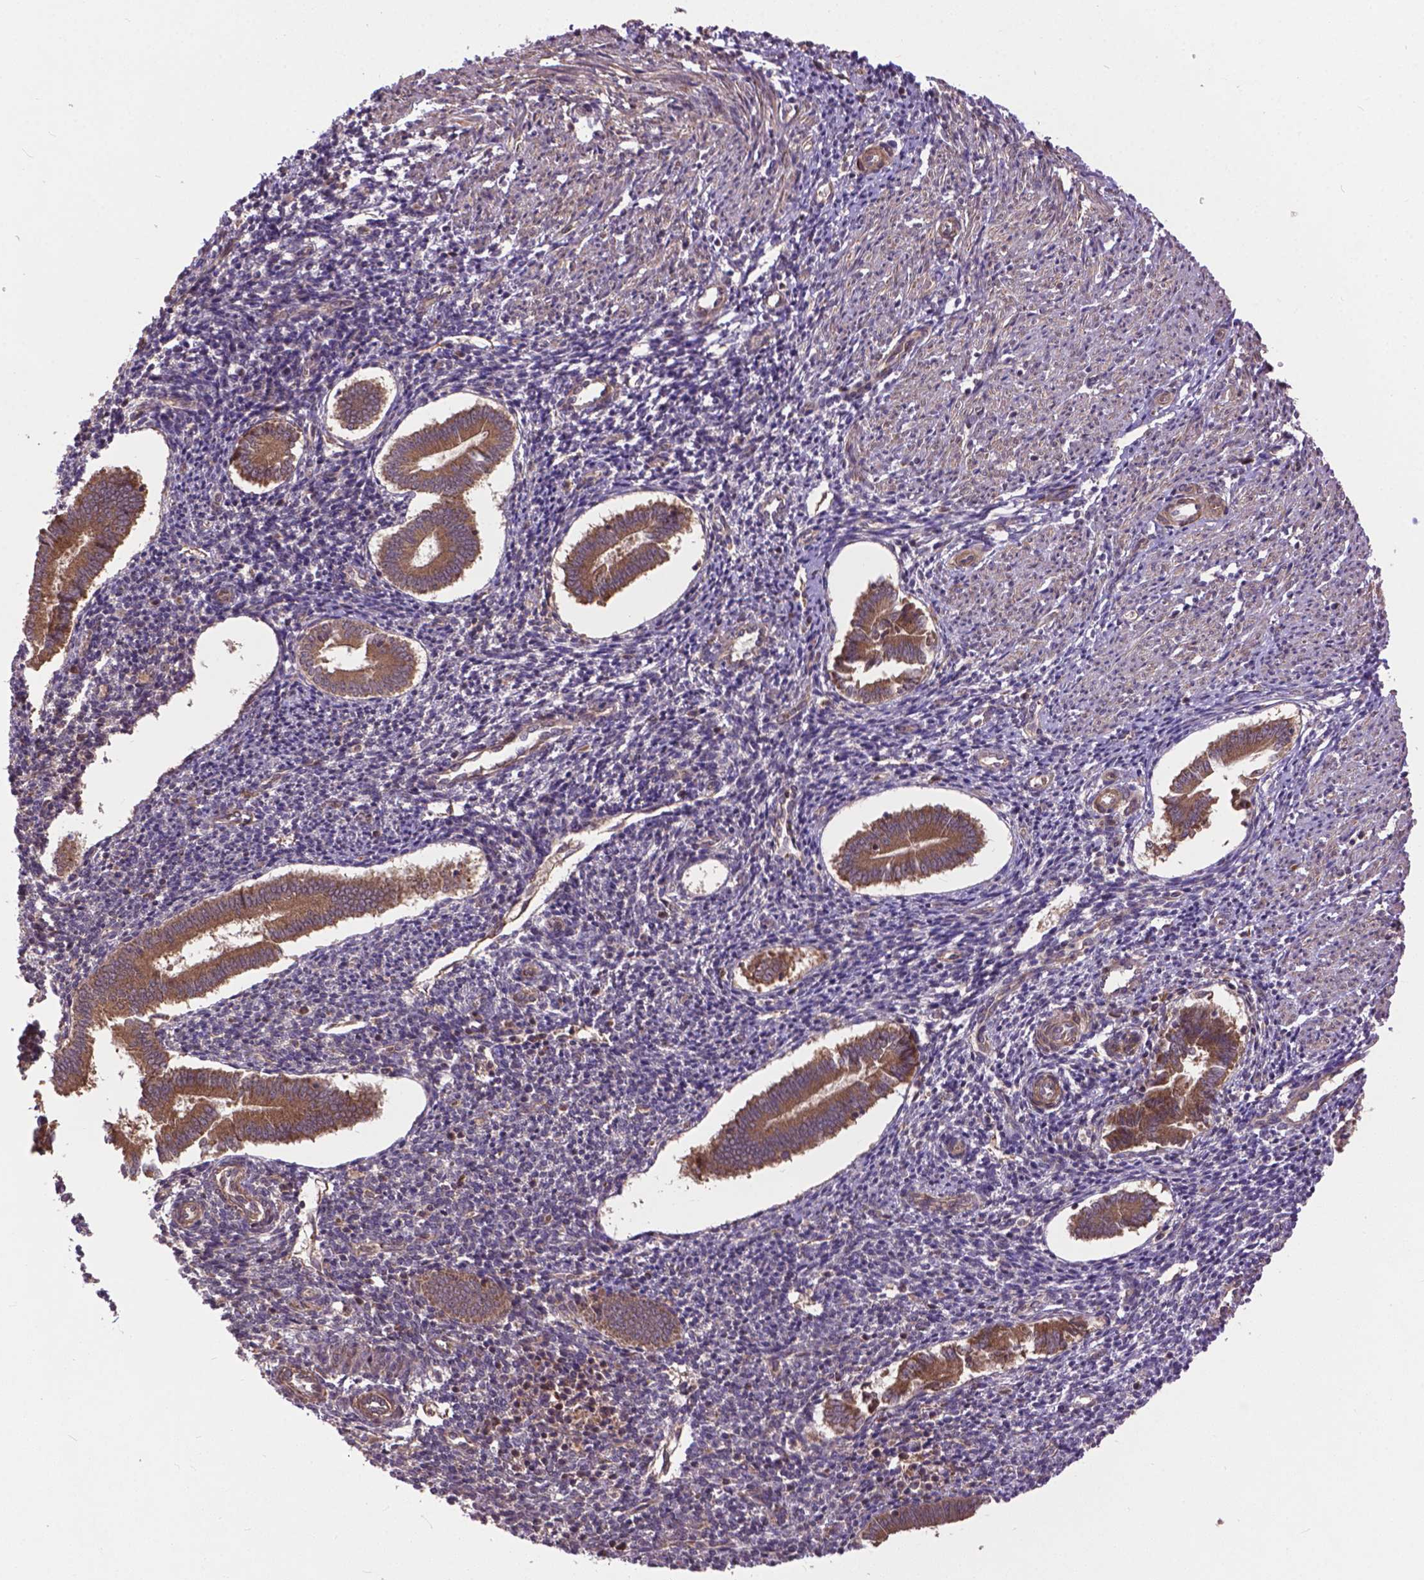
{"staining": {"intensity": "moderate", "quantity": "25%-75%", "location": "cytoplasmic/membranous"}, "tissue": "endometrium", "cell_type": "Cells in endometrial stroma", "image_type": "normal", "snomed": [{"axis": "morphology", "description": "Normal tissue, NOS"}, {"axis": "topography", "description": "Endometrium"}], "caption": "The photomicrograph demonstrates staining of unremarkable endometrium, revealing moderate cytoplasmic/membranous protein positivity (brown color) within cells in endometrial stroma.", "gene": "ZNF616", "patient": {"sex": "female", "age": 25}}